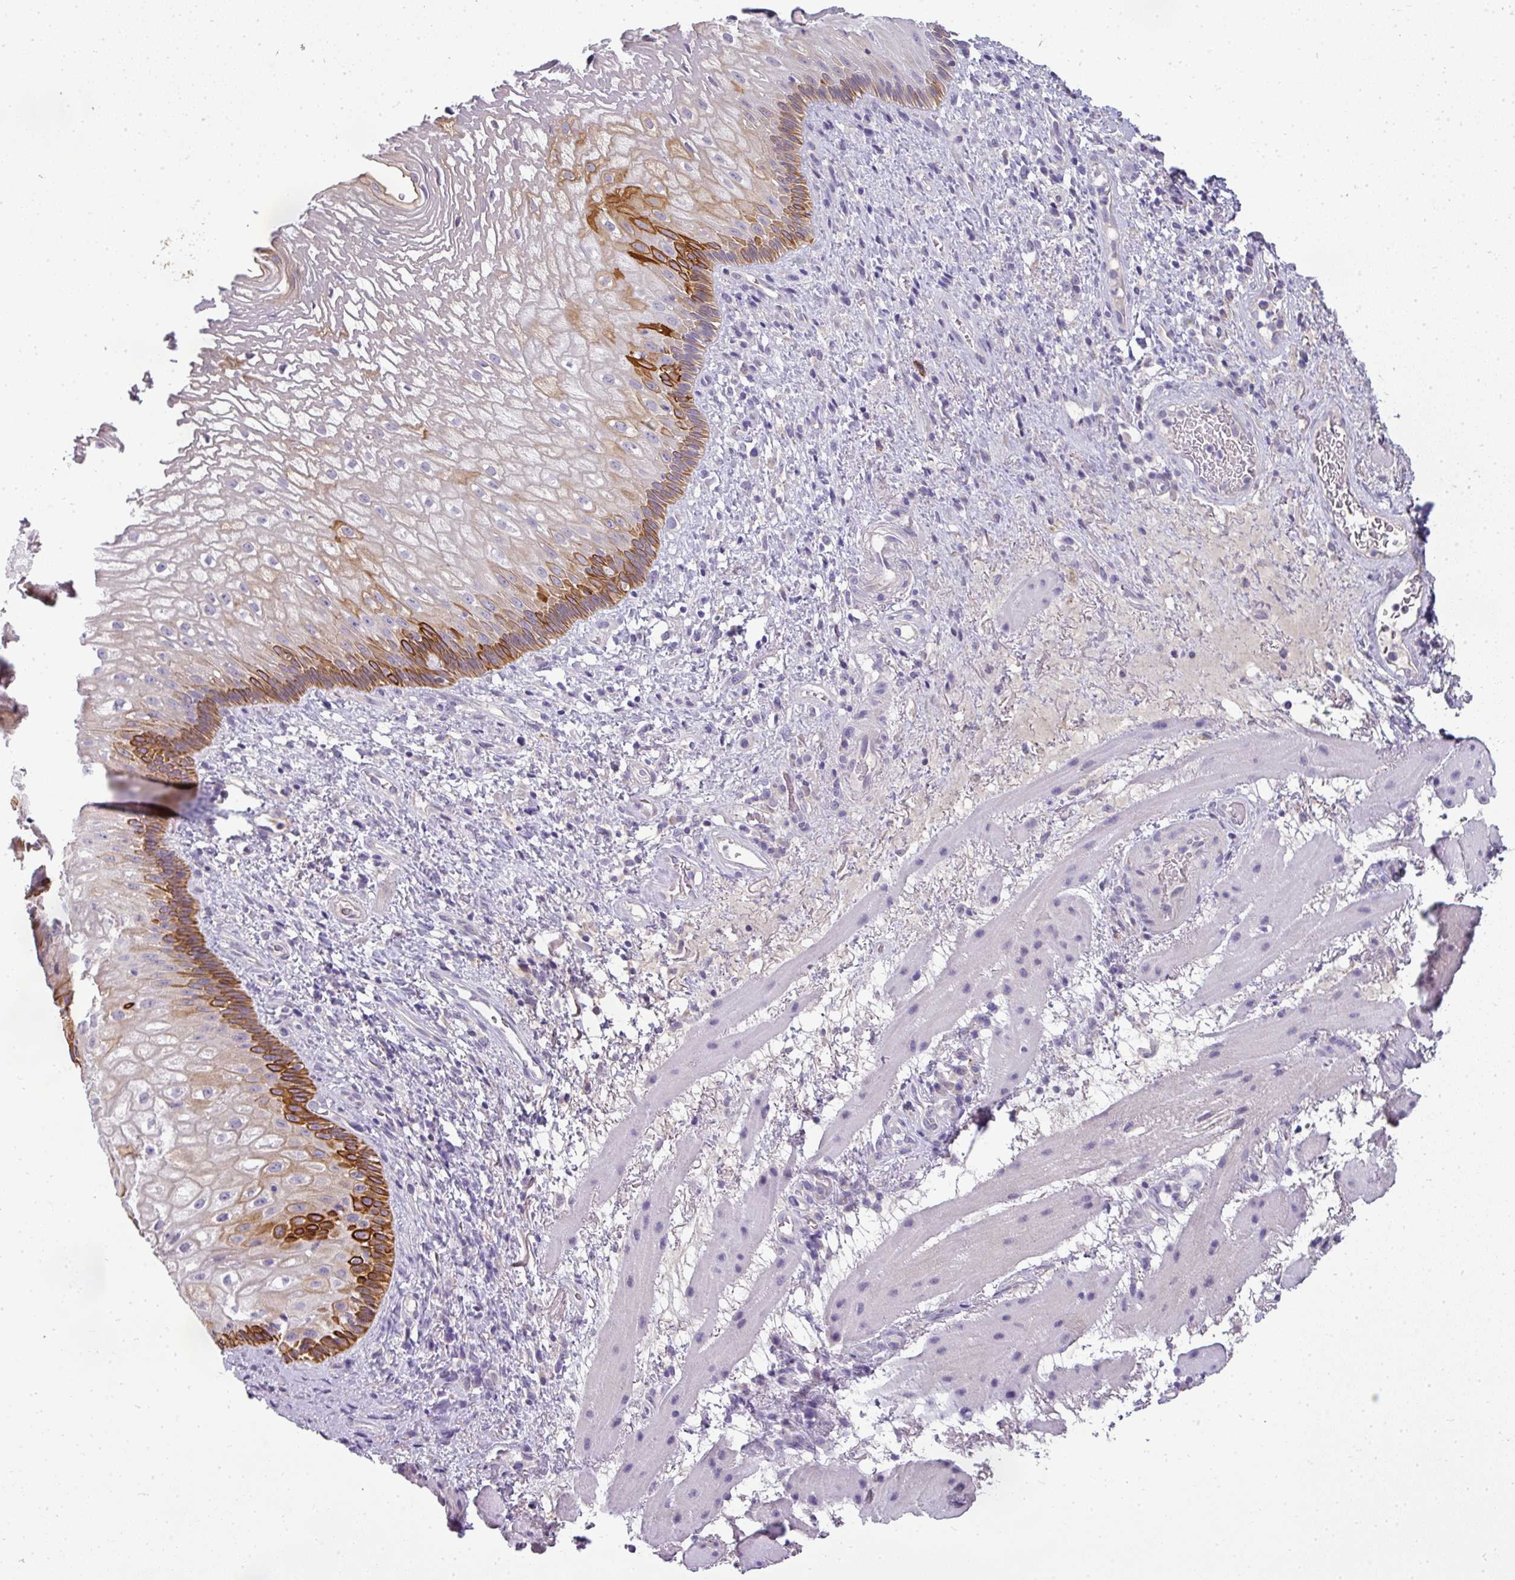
{"staining": {"intensity": "strong", "quantity": "<25%", "location": "cytoplasmic/membranous"}, "tissue": "esophagus", "cell_type": "Squamous epithelial cells", "image_type": "normal", "snomed": [{"axis": "morphology", "description": "Normal tissue, NOS"}, {"axis": "topography", "description": "Esophagus"}], "caption": "A micrograph showing strong cytoplasmic/membranous positivity in about <25% of squamous epithelial cells in benign esophagus, as visualized by brown immunohistochemical staining.", "gene": "ASXL3", "patient": {"sex": "female", "age": 75}}